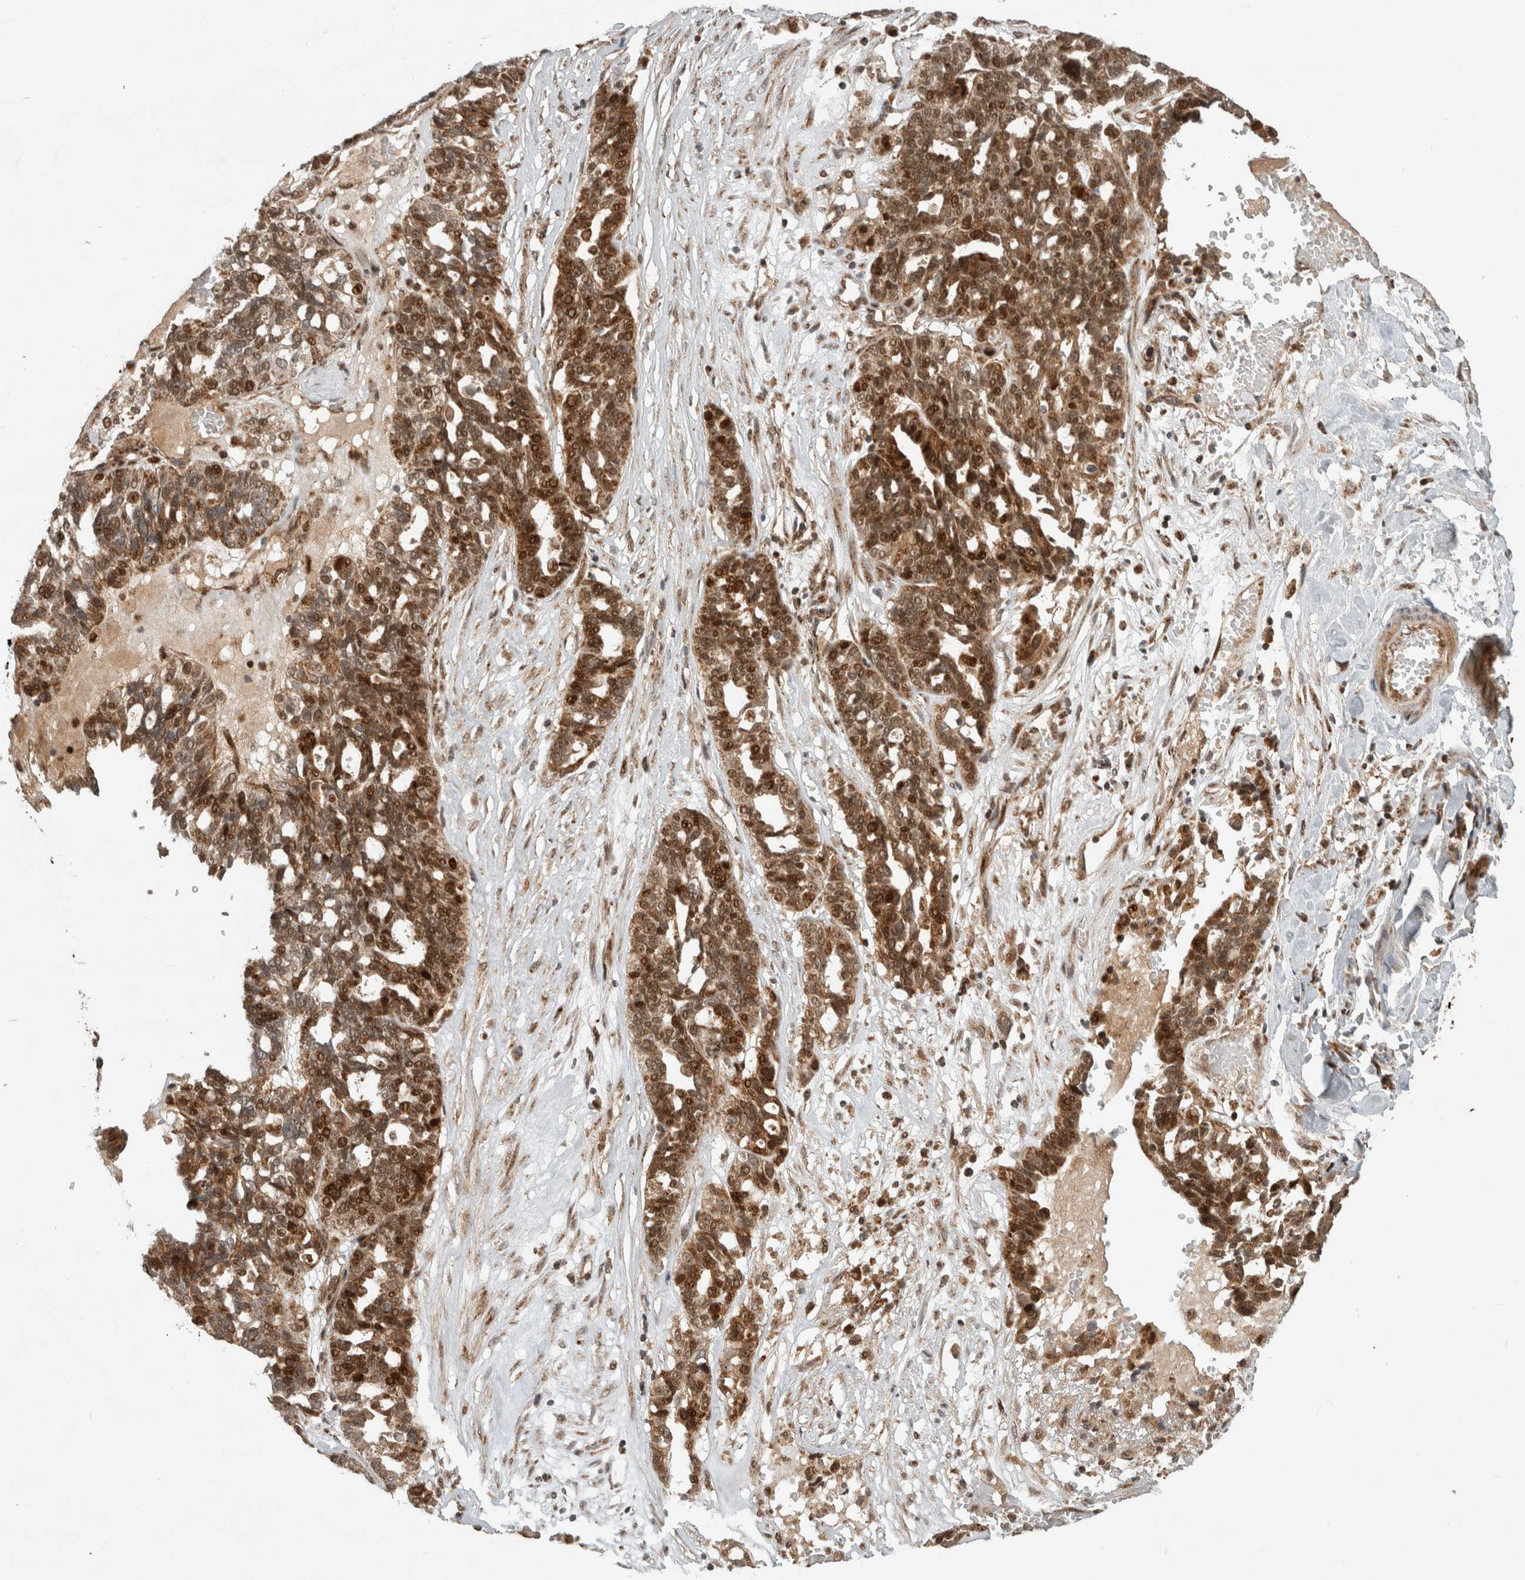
{"staining": {"intensity": "moderate", "quantity": ">75%", "location": "cytoplasmic/membranous,nuclear"}, "tissue": "ovarian cancer", "cell_type": "Tumor cells", "image_type": "cancer", "snomed": [{"axis": "morphology", "description": "Cystadenocarcinoma, serous, NOS"}, {"axis": "topography", "description": "Ovary"}], "caption": "Tumor cells display moderate cytoplasmic/membranous and nuclear staining in about >75% of cells in ovarian serous cystadenocarcinoma. The protein of interest is shown in brown color, while the nuclei are stained blue.", "gene": "INSRR", "patient": {"sex": "female", "age": 59}}